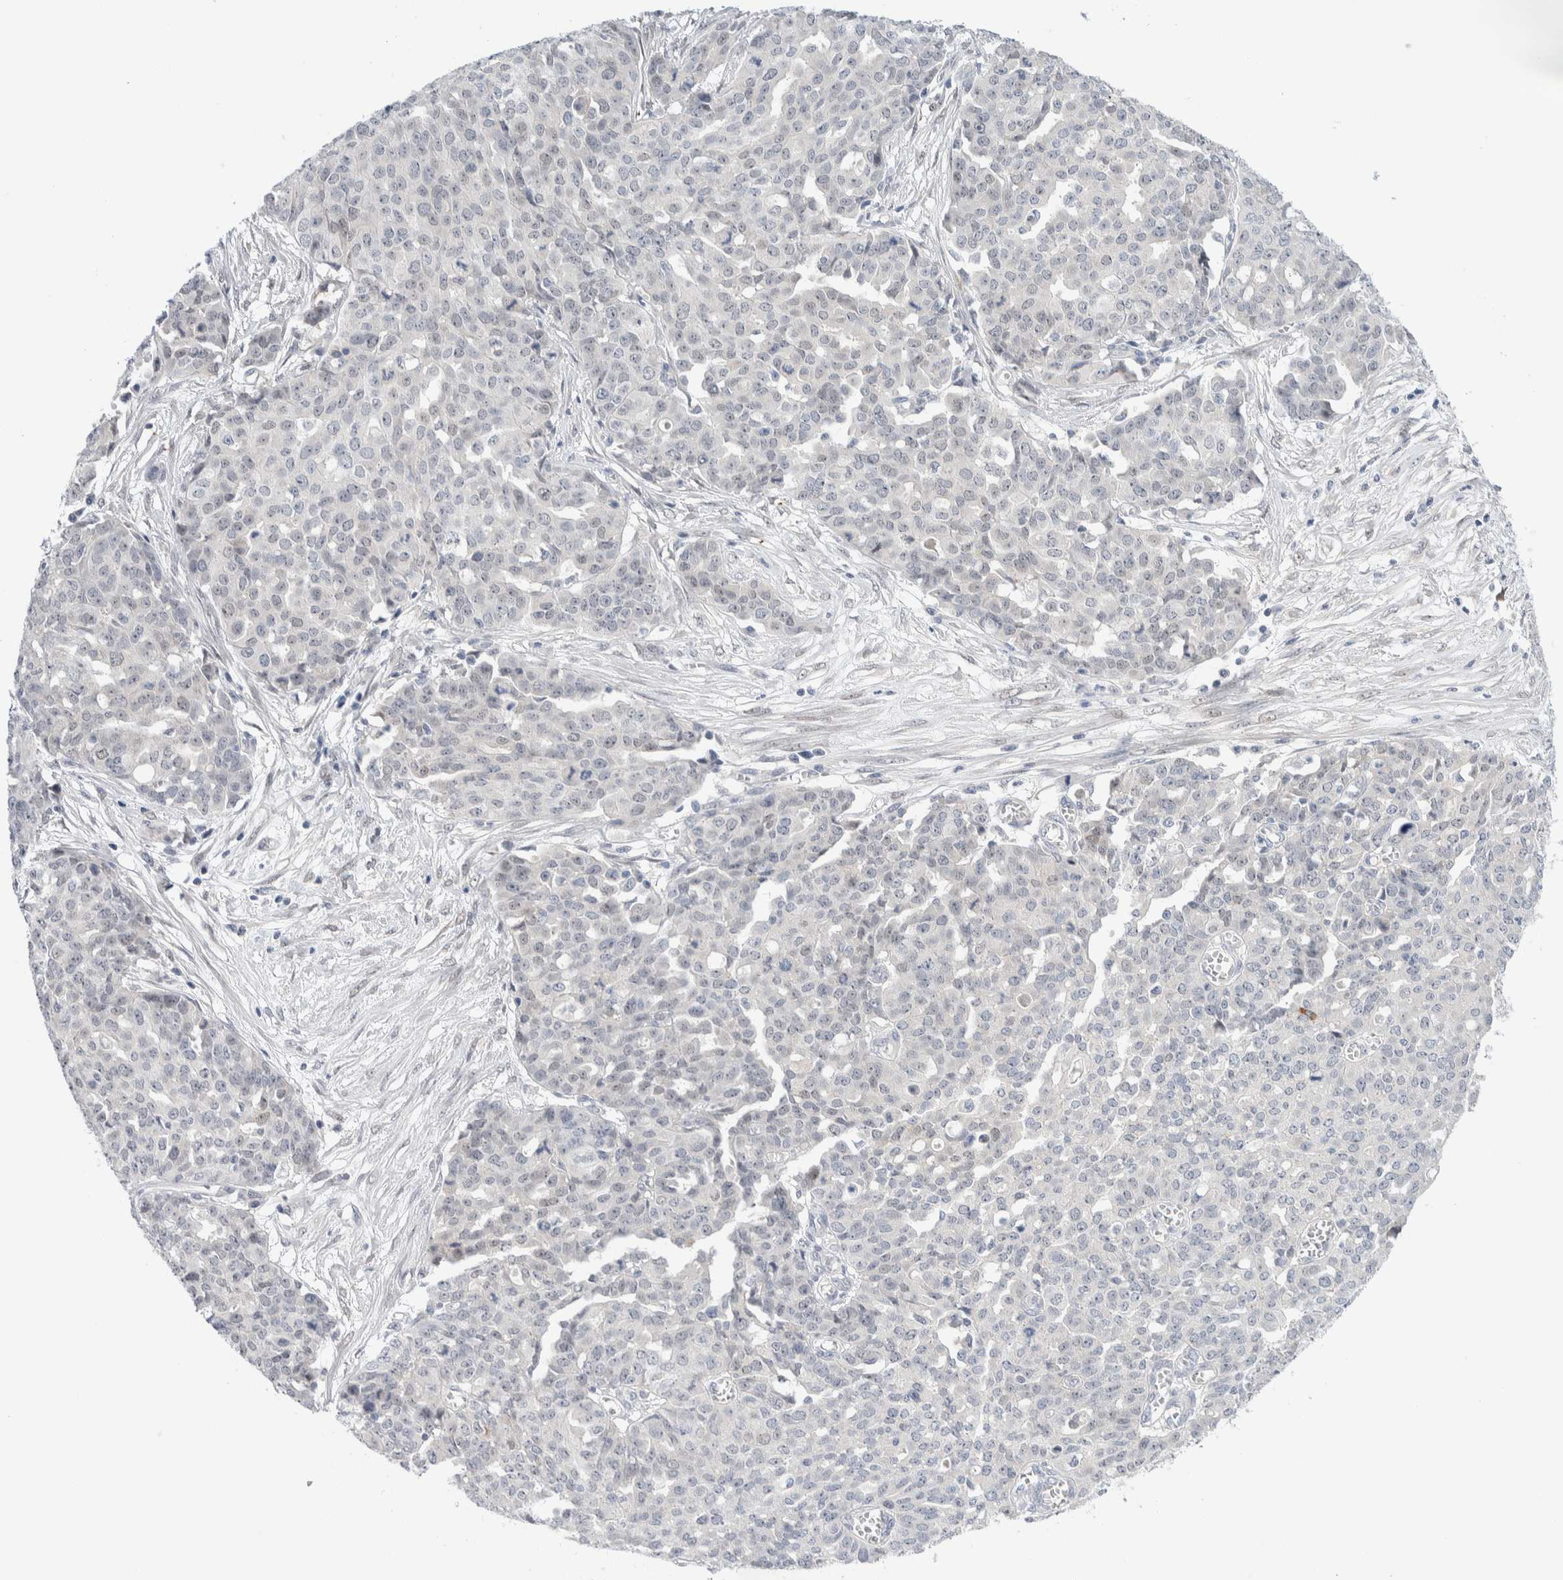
{"staining": {"intensity": "negative", "quantity": "none", "location": "none"}, "tissue": "ovarian cancer", "cell_type": "Tumor cells", "image_type": "cancer", "snomed": [{"axis": "morphology", "description": "Cystadenocarcinoma, serous, NOS"}, {"axis": "topography", "description": "Soft tissue"}, {"axis": "topography", "description": "Ovary"}], "caption": "IHC image of human ovarian cancer (serous cystadenocarcinoma) stained for a protein (brown), which demonstrates no positivity in tumor cells.", "gene": "DNAJB6", "patient": {"sex": "female", "age": 57}}